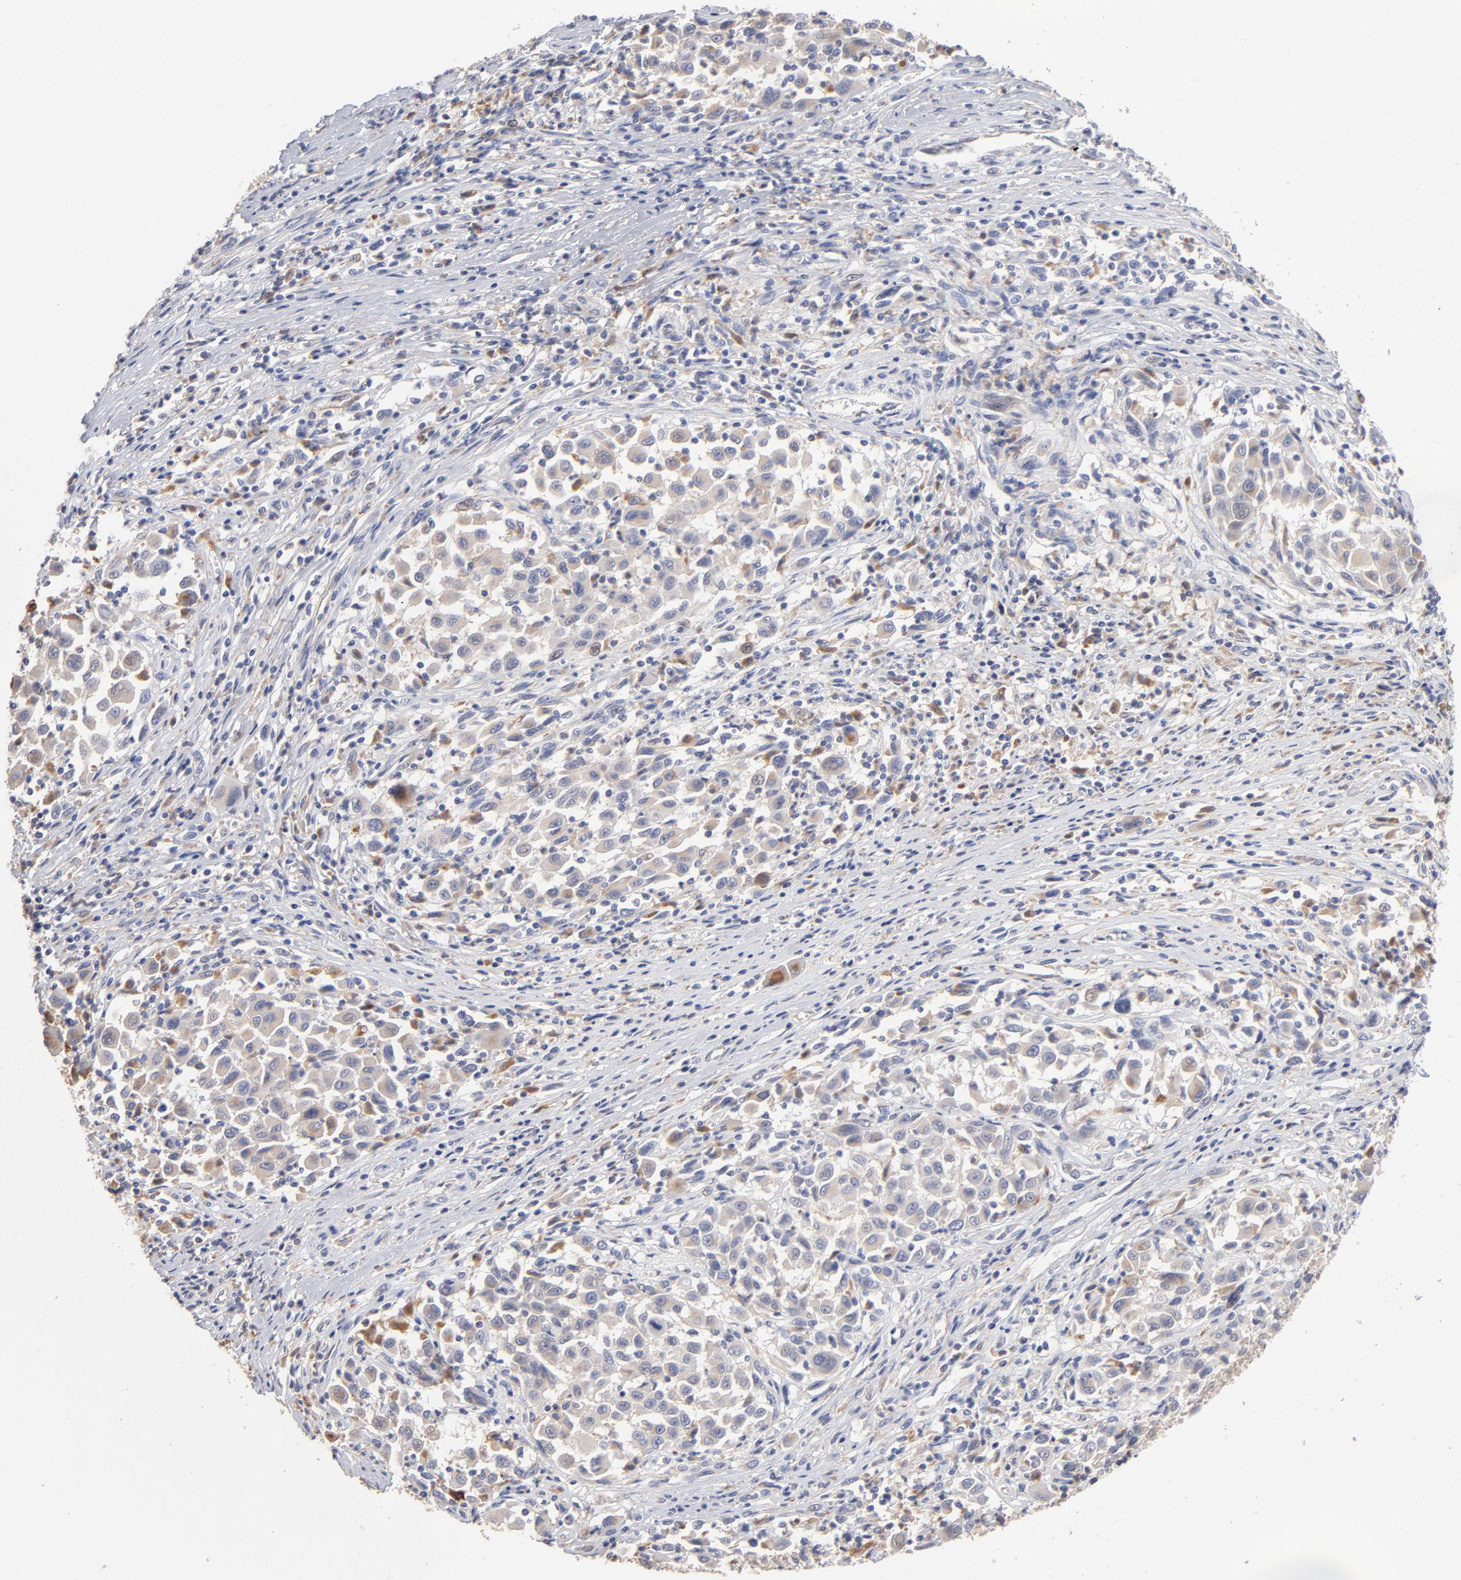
{"staining": {"intensity": "weak", "quantity": ">75%", "location": "cytoplasmic/membranous"}, "tissue": "melanoma", "cell_type": "Tumor cells", "image_type": "cancer", "snomed": [{"axis": "morphology", "description": "Malignant melanoma, Metastatic site"}, {"axis": "topography", "description": "Lymph node"}], "caption": "This micrograph demonstrates immunohistochemistry (IHC) staining of human malignant melanoma (metastatic site), with low weak cytoplasmic/membranous staining in approximately >75% of tumor cells.", "gene": "RRAGB", "patient": {"sex": "male", "age": 61}}